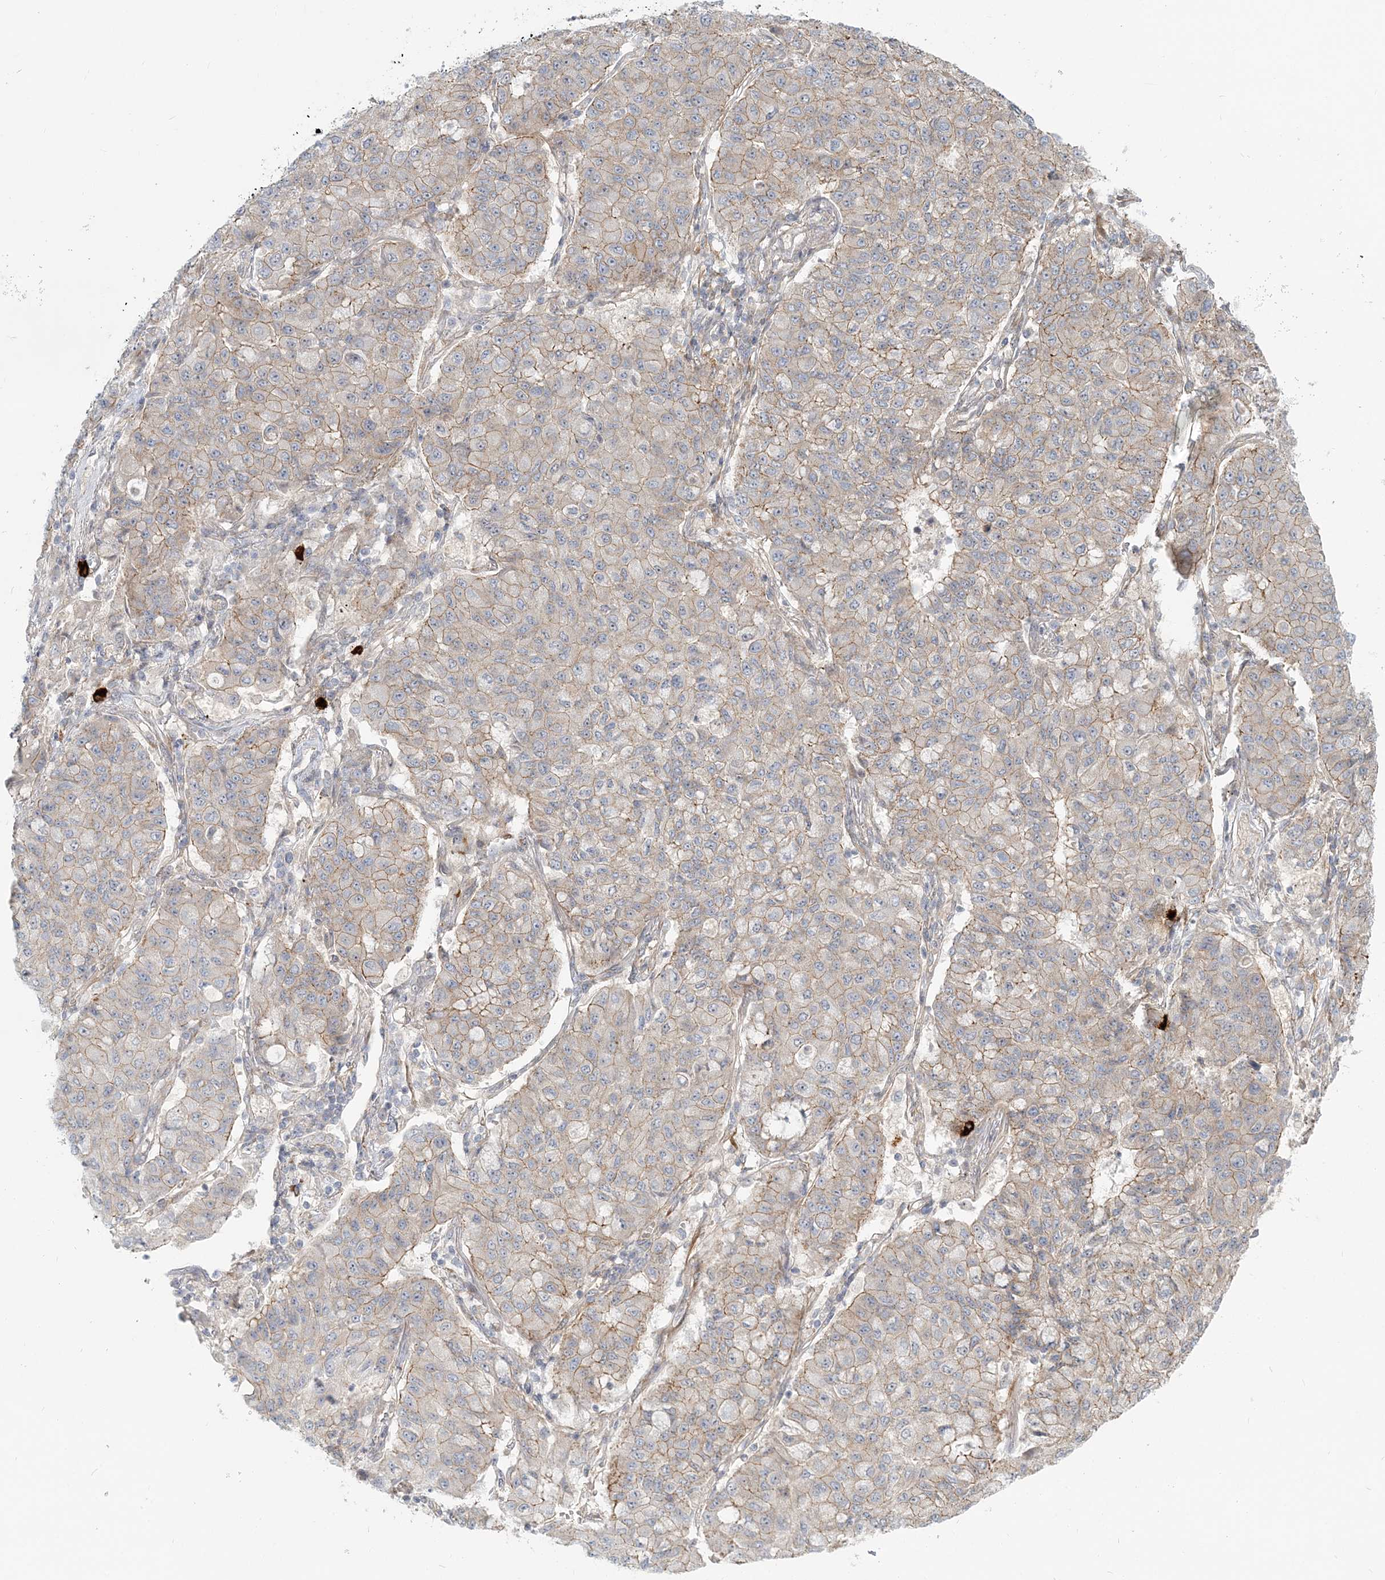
{"staining": {"intensity": "weak", "quantity": "25%-75%", "location": "cytoplasmic/membranous"}, "tissue": "lung cancer", "cell_type": "Tumor cells", "image_type": "cancer", "snomed": [{"axis": "morphology", "description": "Squamous cell carcinoma, NOS"}, {"axis": "topography", "description": "Lung"}], "caption": "Tumor cells reveal weak cytoplasmic/membranous staining in about 25%-75% of cells in lung cancer (squamous cell carcinoma). Nuclei are stained in blue.", "gene": "SH3PXD2A", "patient": {"sex": "male", "age": 74}}